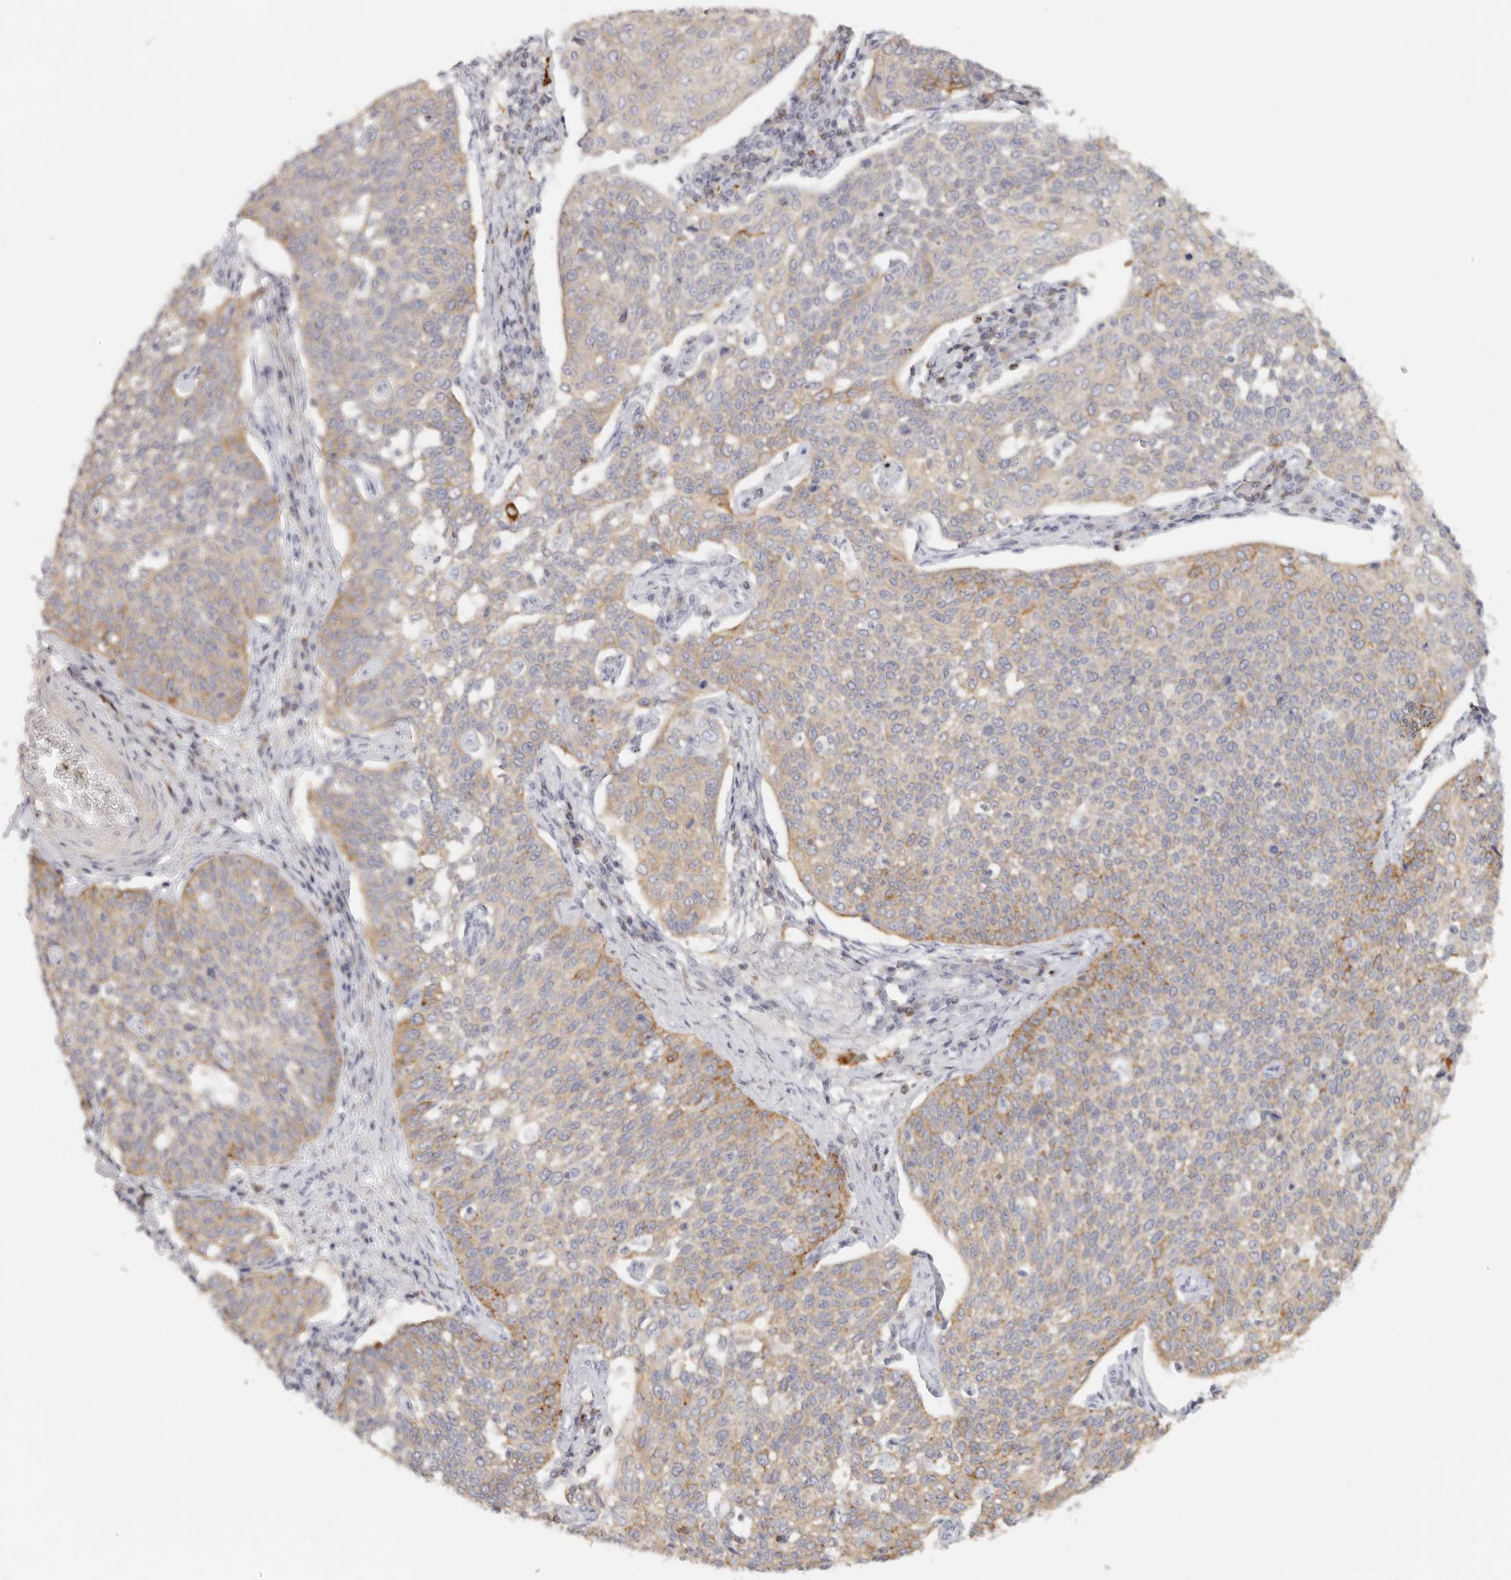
{"staining": {"intensity": "moderate", "quantity": "25%-75%", "location": "cytoplasmic/membranous"}, "tissue": "cervical cancer", "cell_type": "Tumor cells", "image_type": "cancer", "snomed": [{"axis": "morphology", "description": "Squamous cell carcinoma, NOS"}, {"axis": "topography", "description": "Cervix"}], "caption": "Approximately 25%-75% of tumor cells in human cervical cancer (squamous cell carcinoma) show moderate cytoplasmic/membranous protein staining as visualized by brown immunohistochemical staining.", "gene": "NIBAN1", "patient": {"sex": "female", "age": 34}}